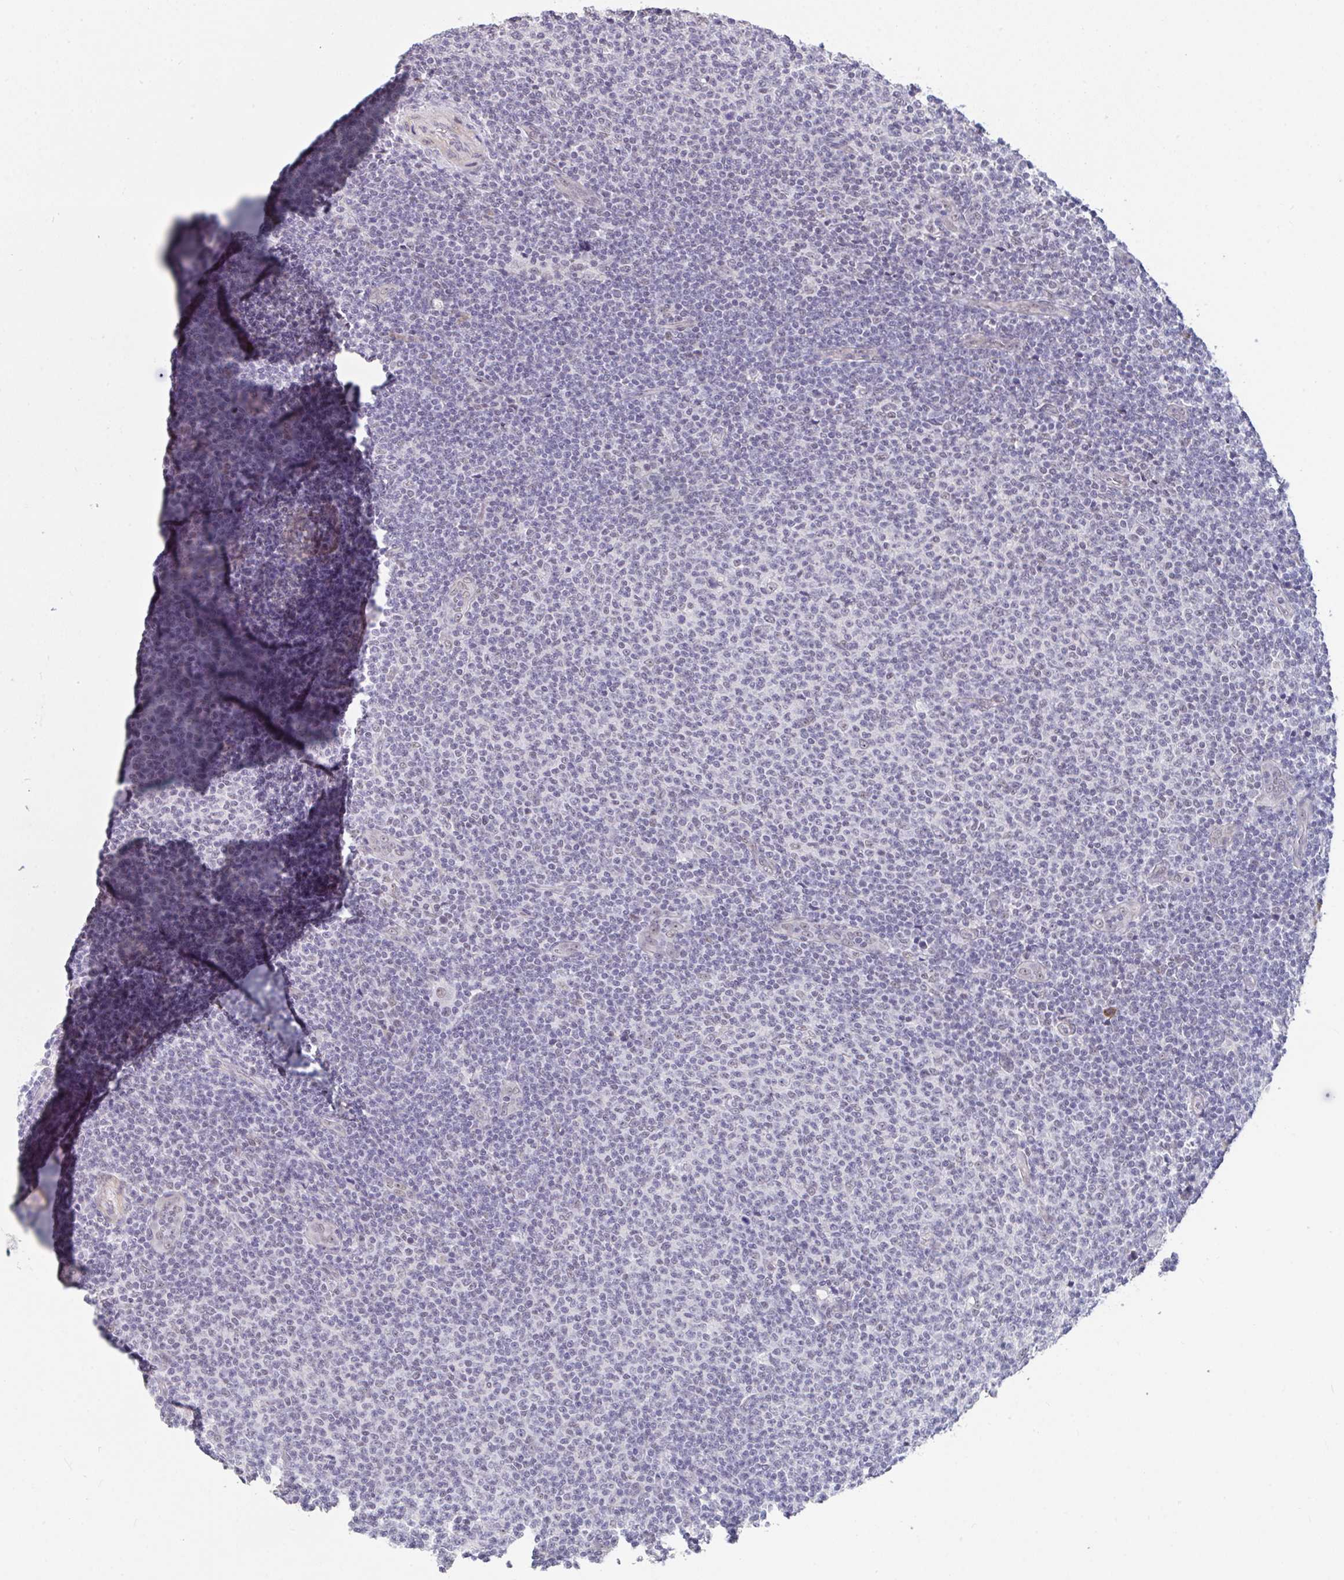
{"staining": {"intensity": "negative", "quantity": "none", "location": "none"}, "tissue": "lymphoma", "cell_type": "Tumor cells", "image_type": "cancer", "snomed": [{"axis": "morphology", "description": "Malignant lymphoma, non-Hodgkin's type, Low grade"}, {"axis": "topography", "description": "Lymph node"}], "caption": "Tumor cells are negative for brown protein staining in low-grade malignant lymphoma, non-Hodgkin's type.", "gene": "RBBP6", "patient": {"sex": "male", "age": 66}}